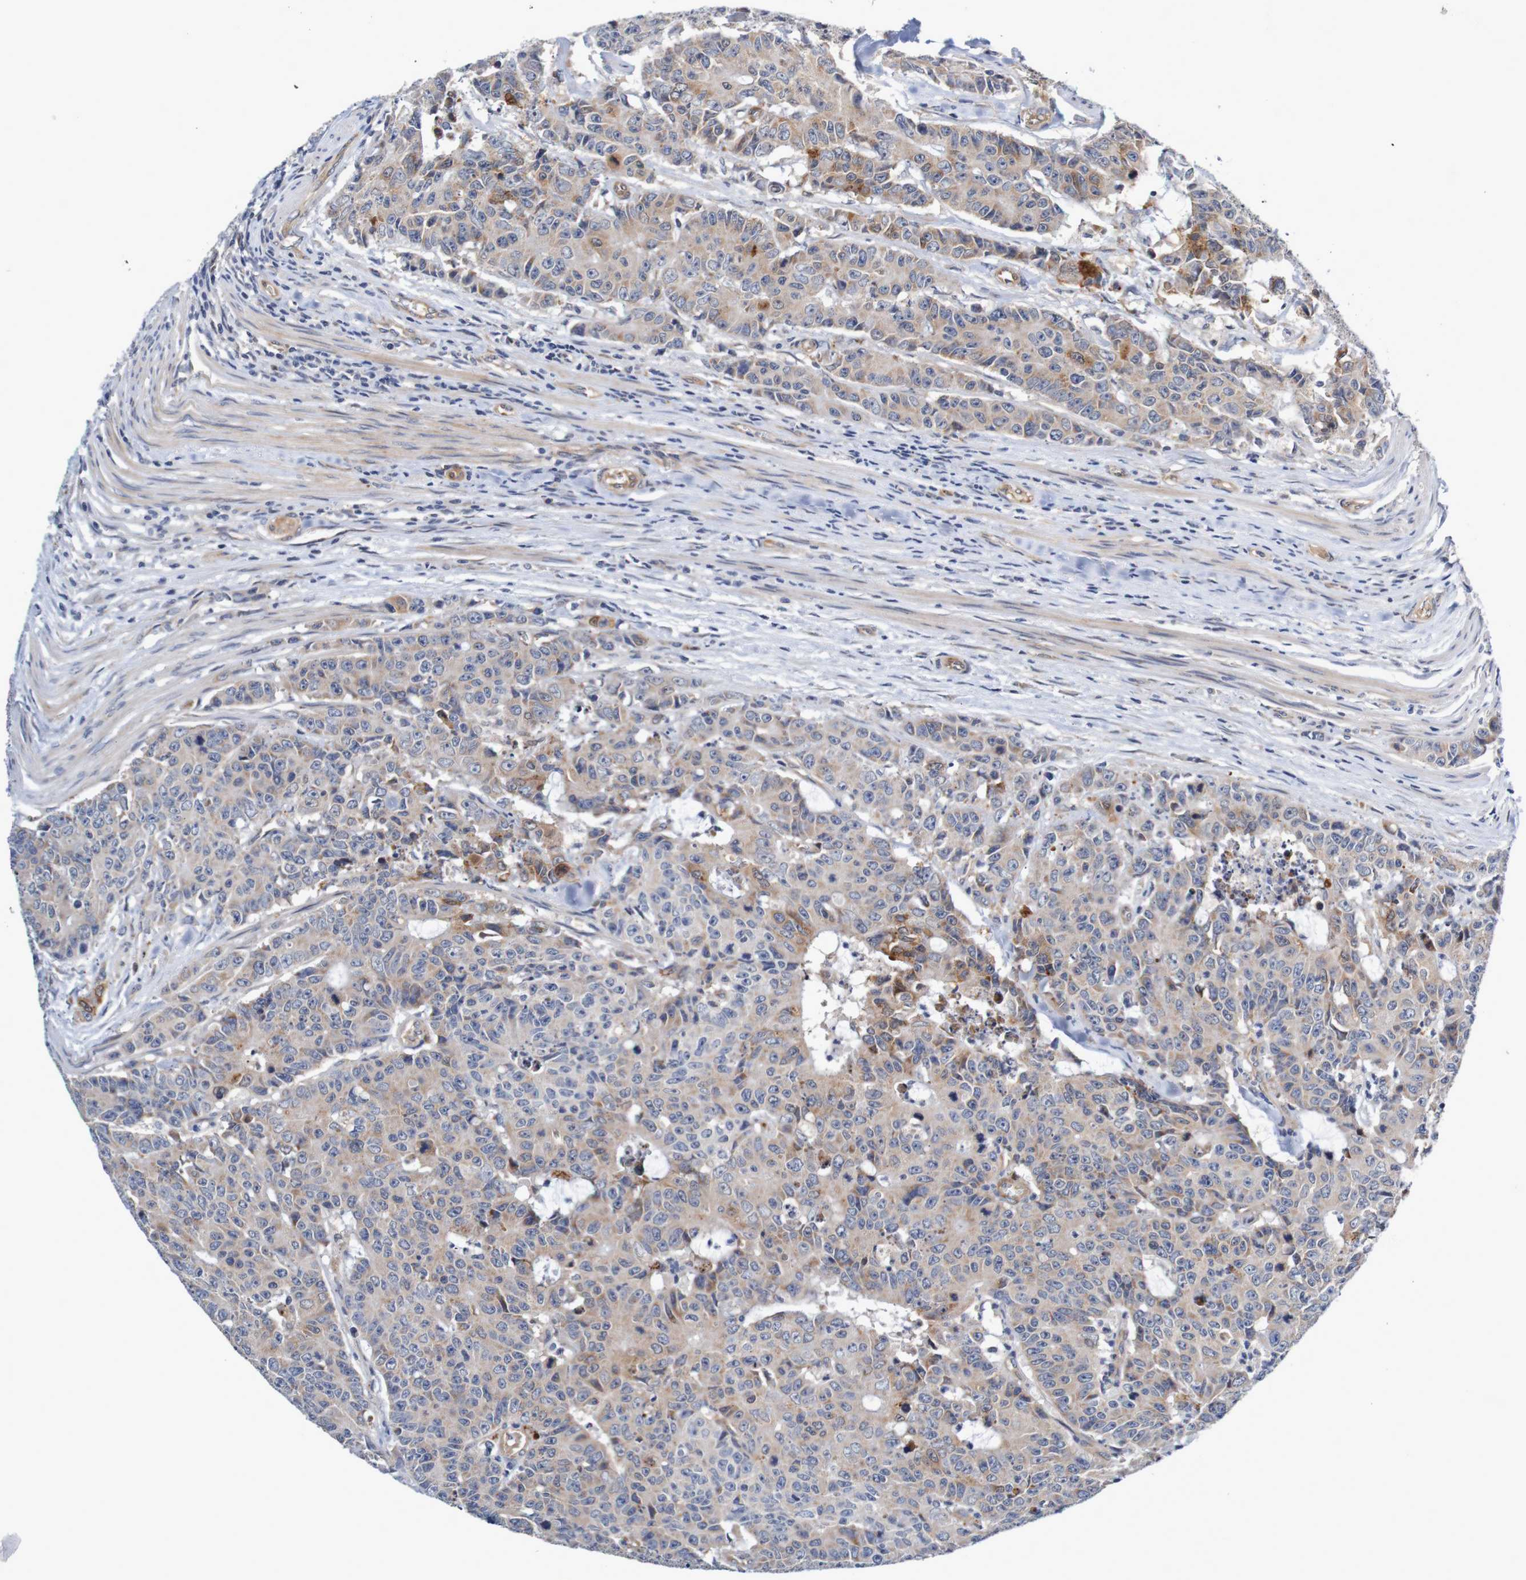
{"staining": {"intensity": "weak", "quantity": ">75%", "location": "cytoplasmic/membranous"}, "tissue": "colorectal cancer", "cell_type": "Tumor cells", "image_type": "cancer", "snomed": [{"axis": "morphology", "description": "Adenocarcinoma, NOS"}, {"axis": "topography", "description": "Colon"}], "caption": "The immunohistochemical stain labels weak cytoplasmic/membranous positivity in tumor cells of colorectal cancer (adenocarcinoma) tissue.", "gene": "CPED1", "patient": {"sex": "female", "age": 86}}